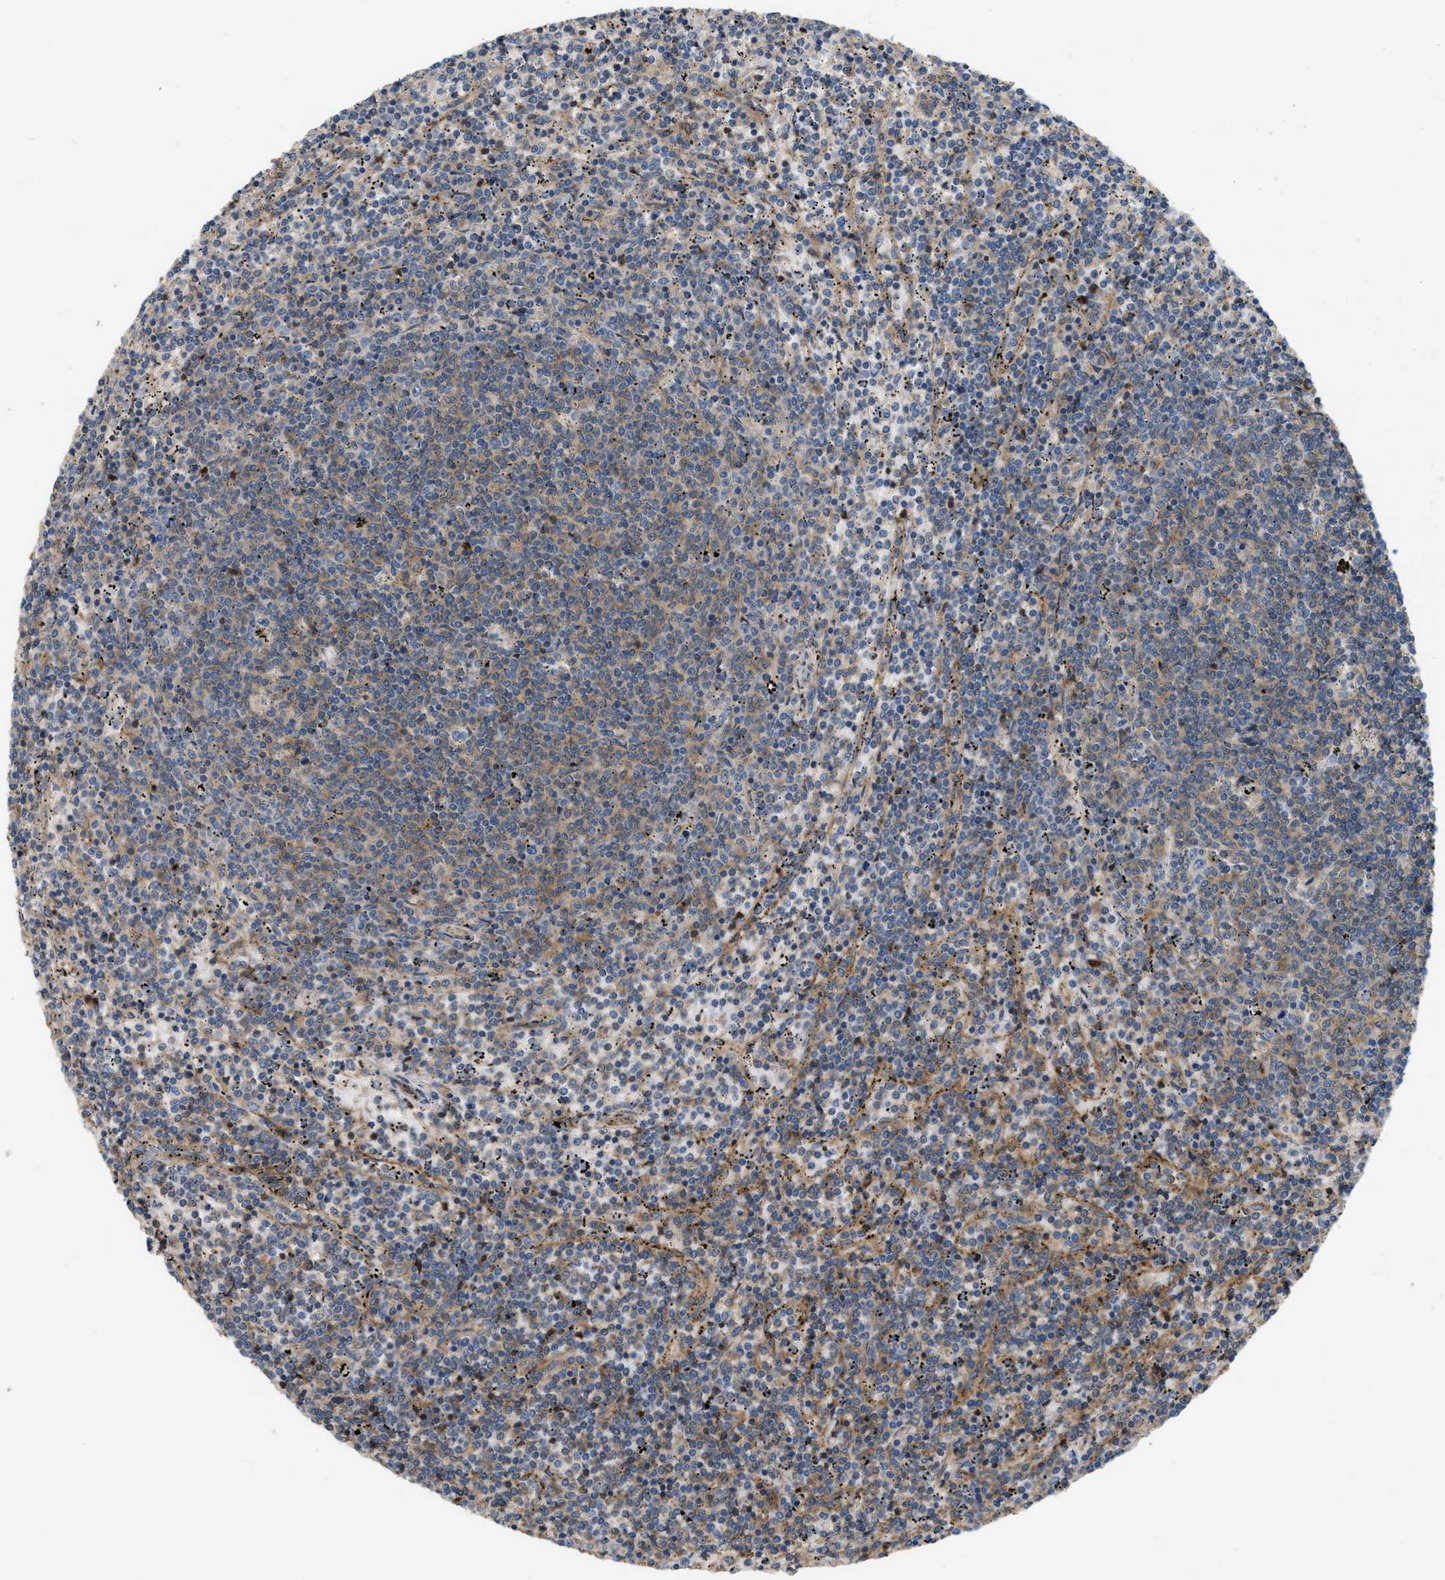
{"staining": {"intensity": "moderate", "quantity": "<25%", "location": "cytoplasmic/membranous"}, "tissue": "lymphoma", "cell_type": "Tumor cells", "image_type": "cancer", "snomed": [{"axis": "morphology", "description": "Malignant lymphoma, non-Hodgkin's type, Low grade"}, {"axis": "topography", "description": "Spleen"}], "caption": "Immunohistochemical staining of human lymphoma displays moderate cytoplasmic/membranous protein expression in approximately <25% of tumor cells.", "gene": "BTN3A2", "patient": {"sex": "female", "age": 50}}